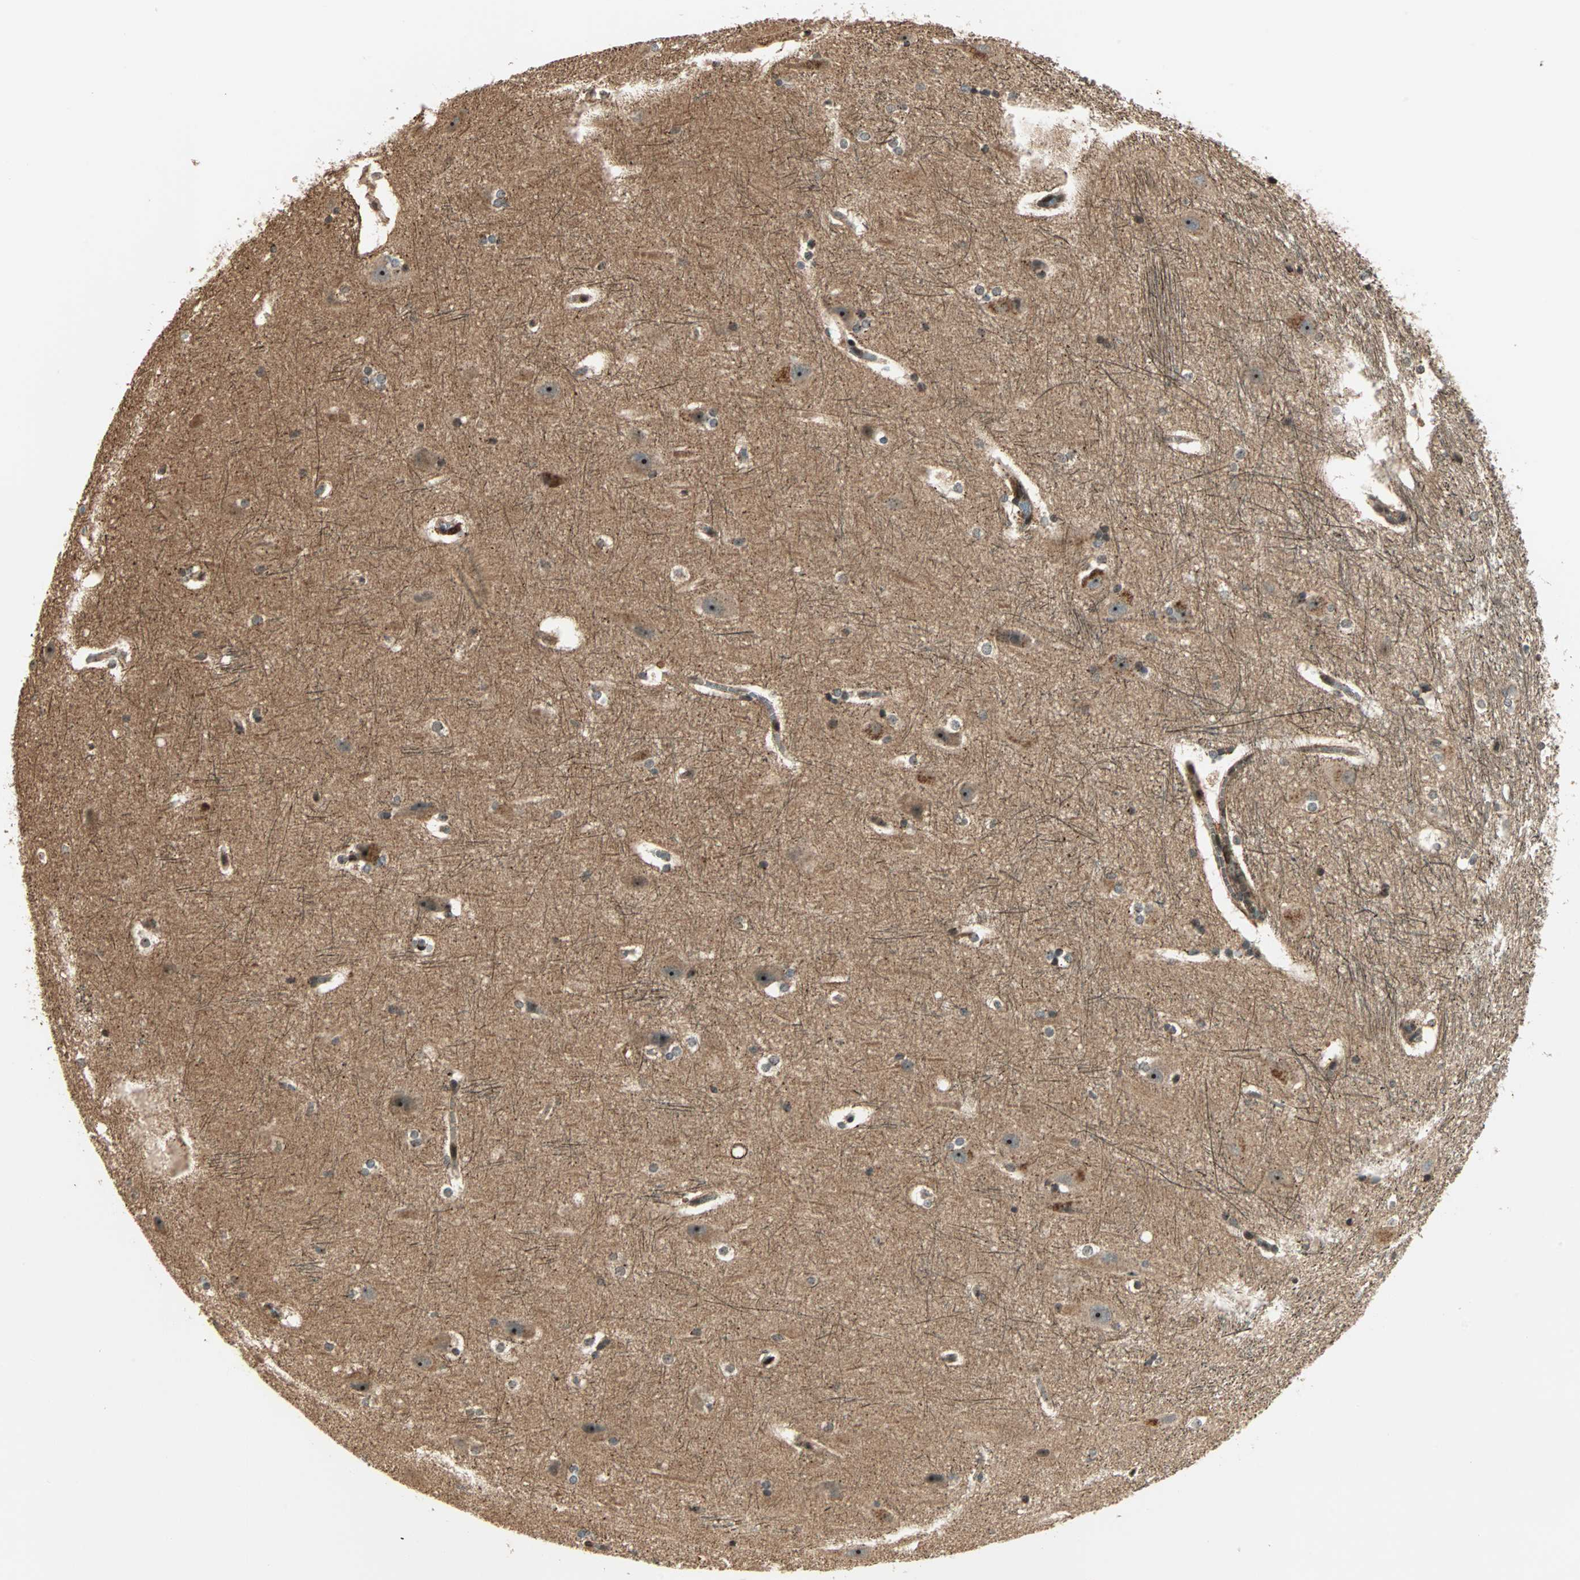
{"staining": {"intensity": "moderate", "quantity": ">75%", "location": "cytoplasmic/membranous"}, "tissue": "hippocampus", "cell_type": "Glial cells", "image_type": "normal", "snomed": [{"axis": "morphology", "description": "Normal tissue, NOS"}, {"axis": "topography", "description": "Hippocampus"}], "caption": "This photomicrograph shows immunohistochemistry (IHC) staining of unremarkable human hippocampus, with medium moderate cytoplasmic/membranous positivity in about >75% of glial cells.", "gene": "ZBED9", "patient": {"sex": "female", "age": 19}}